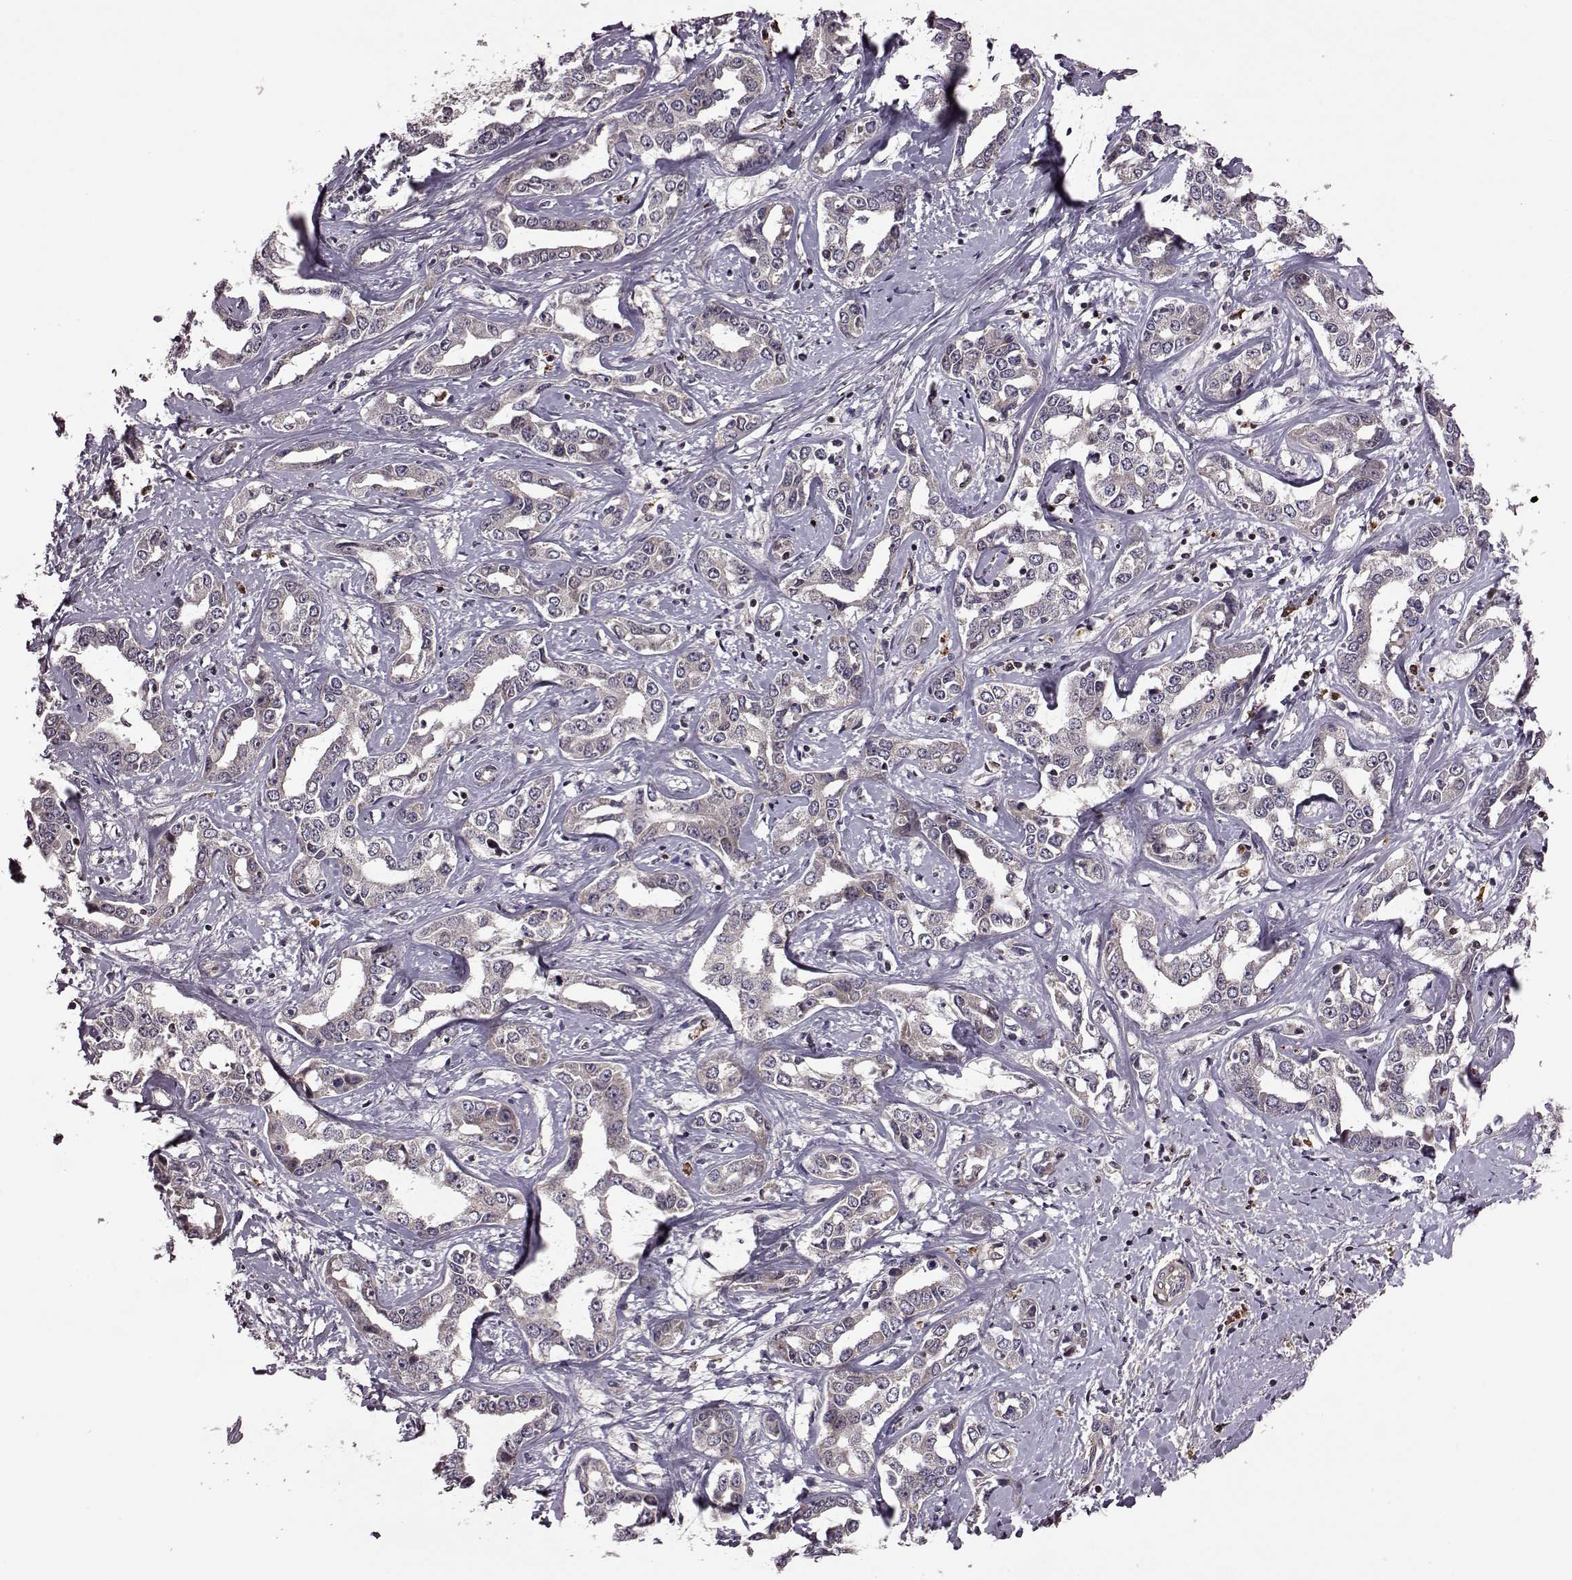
{"staining": {"intensity": "weak", "quantity": "<25%", "location": "cytoplasmic/membranous"}, "tissue": "liver cancer", "cell_type": "Tumor cells", "image_type": "cancer", "snomed": [{"axis": "morphology", "description": "Cholangiocarcinoma"}, {"axis": "topography", "description": "Liver"}], "caption": "Micrograph shows no significant protein staining in tumor cells of liver cancer.", "gene": "TRMU", "patient": {"sex": "male", "age": 59}}